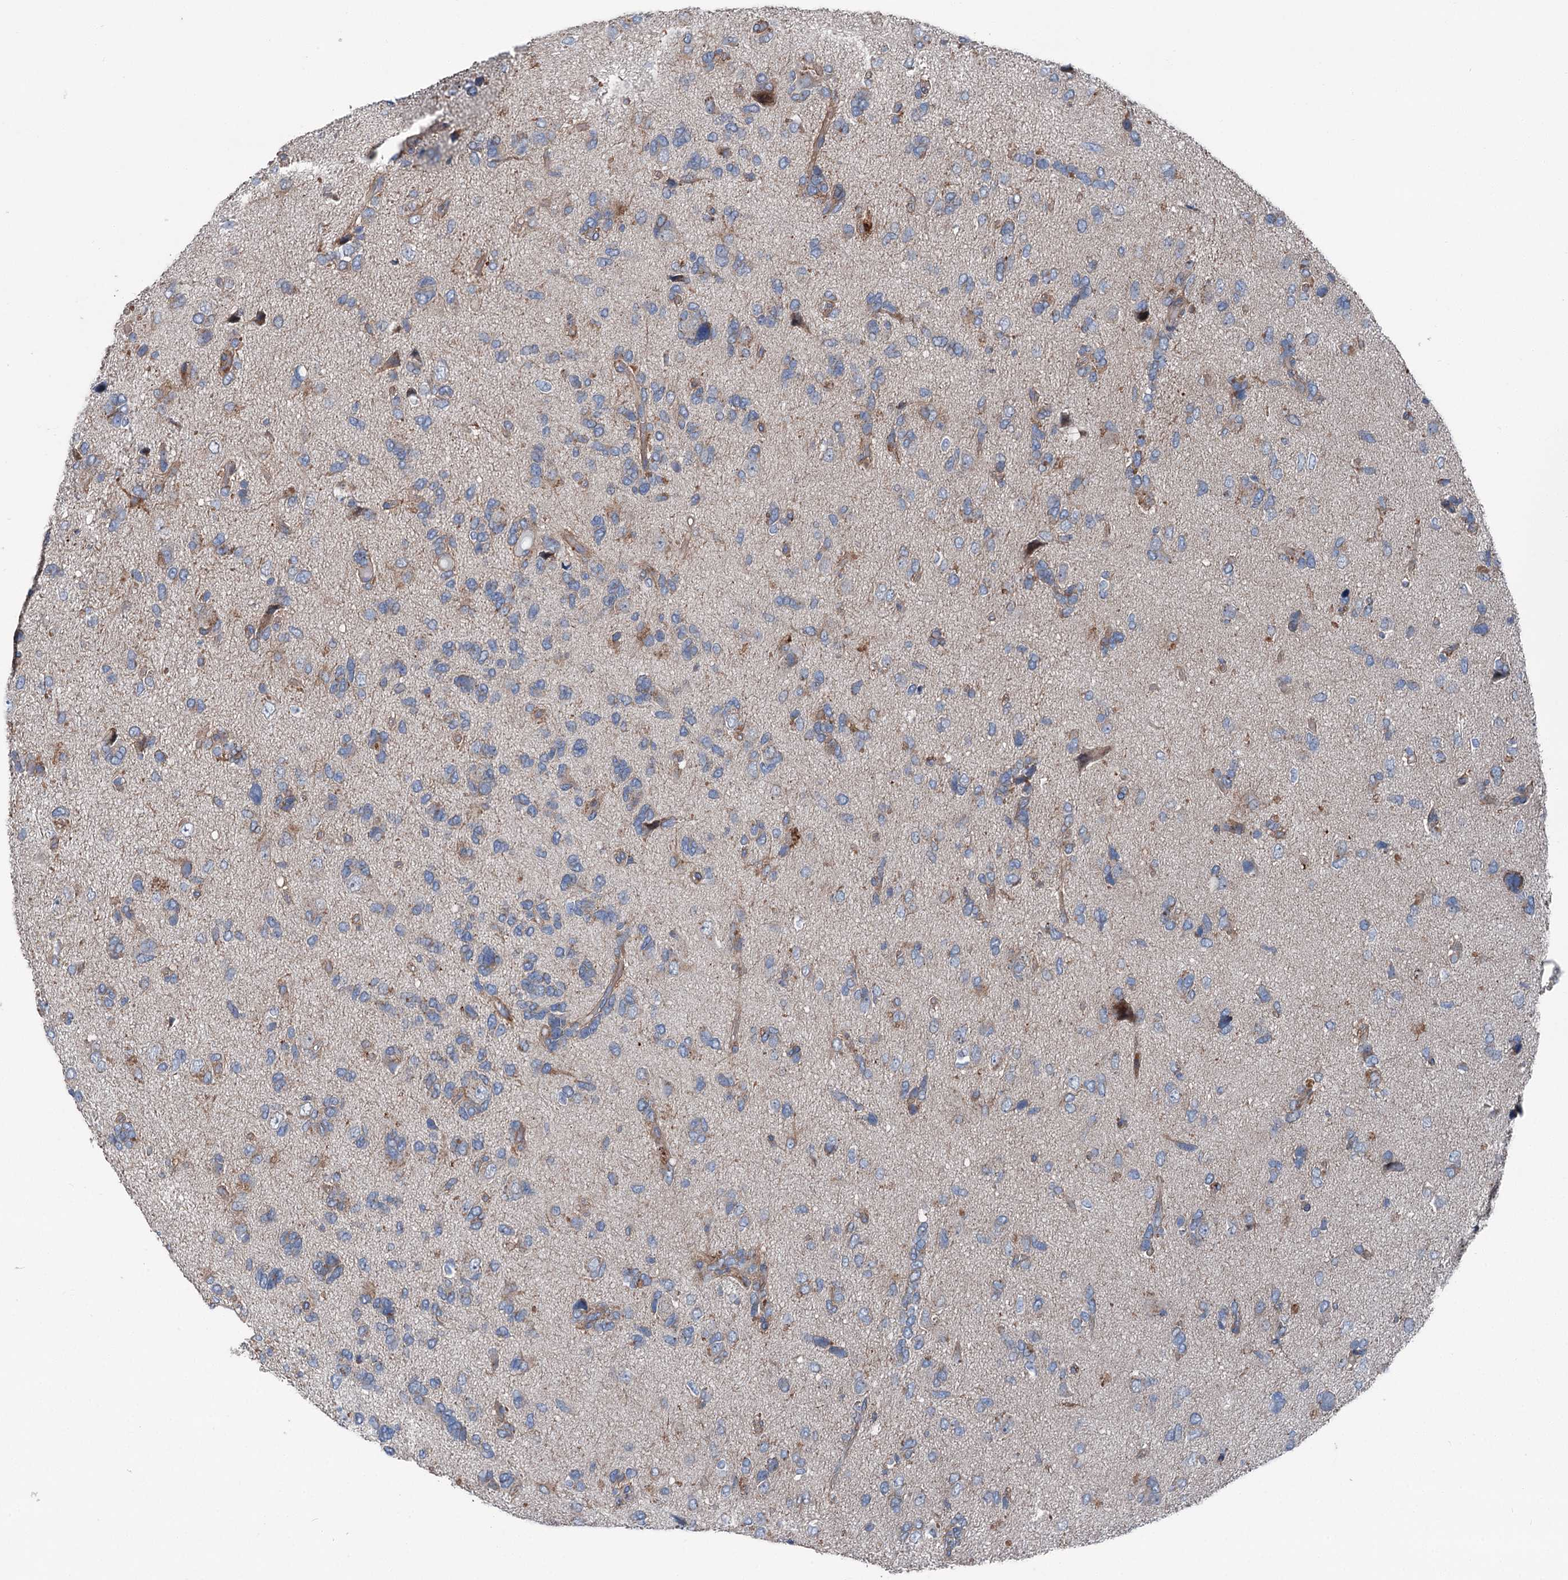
{"staining": {"intensity": "negative", "quantity": "none", "location": "none"}, "tissue": "glioma", "cell_type": "Tumor cells", "image_type": "cancer", "snomed": [{"axis": "morphology", "description": "Glioma, malignant, High grade"}, {"axis": "topography", "description": "Brain"}], "caption": "An image of high-grade glioma (malignant) stained for a protein exhibits no brown staining in tumor cells. The staining was performed using DAB (3,3'-diaminobenzidine) to visualize the protein expression in brown, while the nuclei were stained in blue with hematoxylin (Magnification: 20x).", "gene": "RUFY1", "patient": {"sex": "female", "age": 59}}